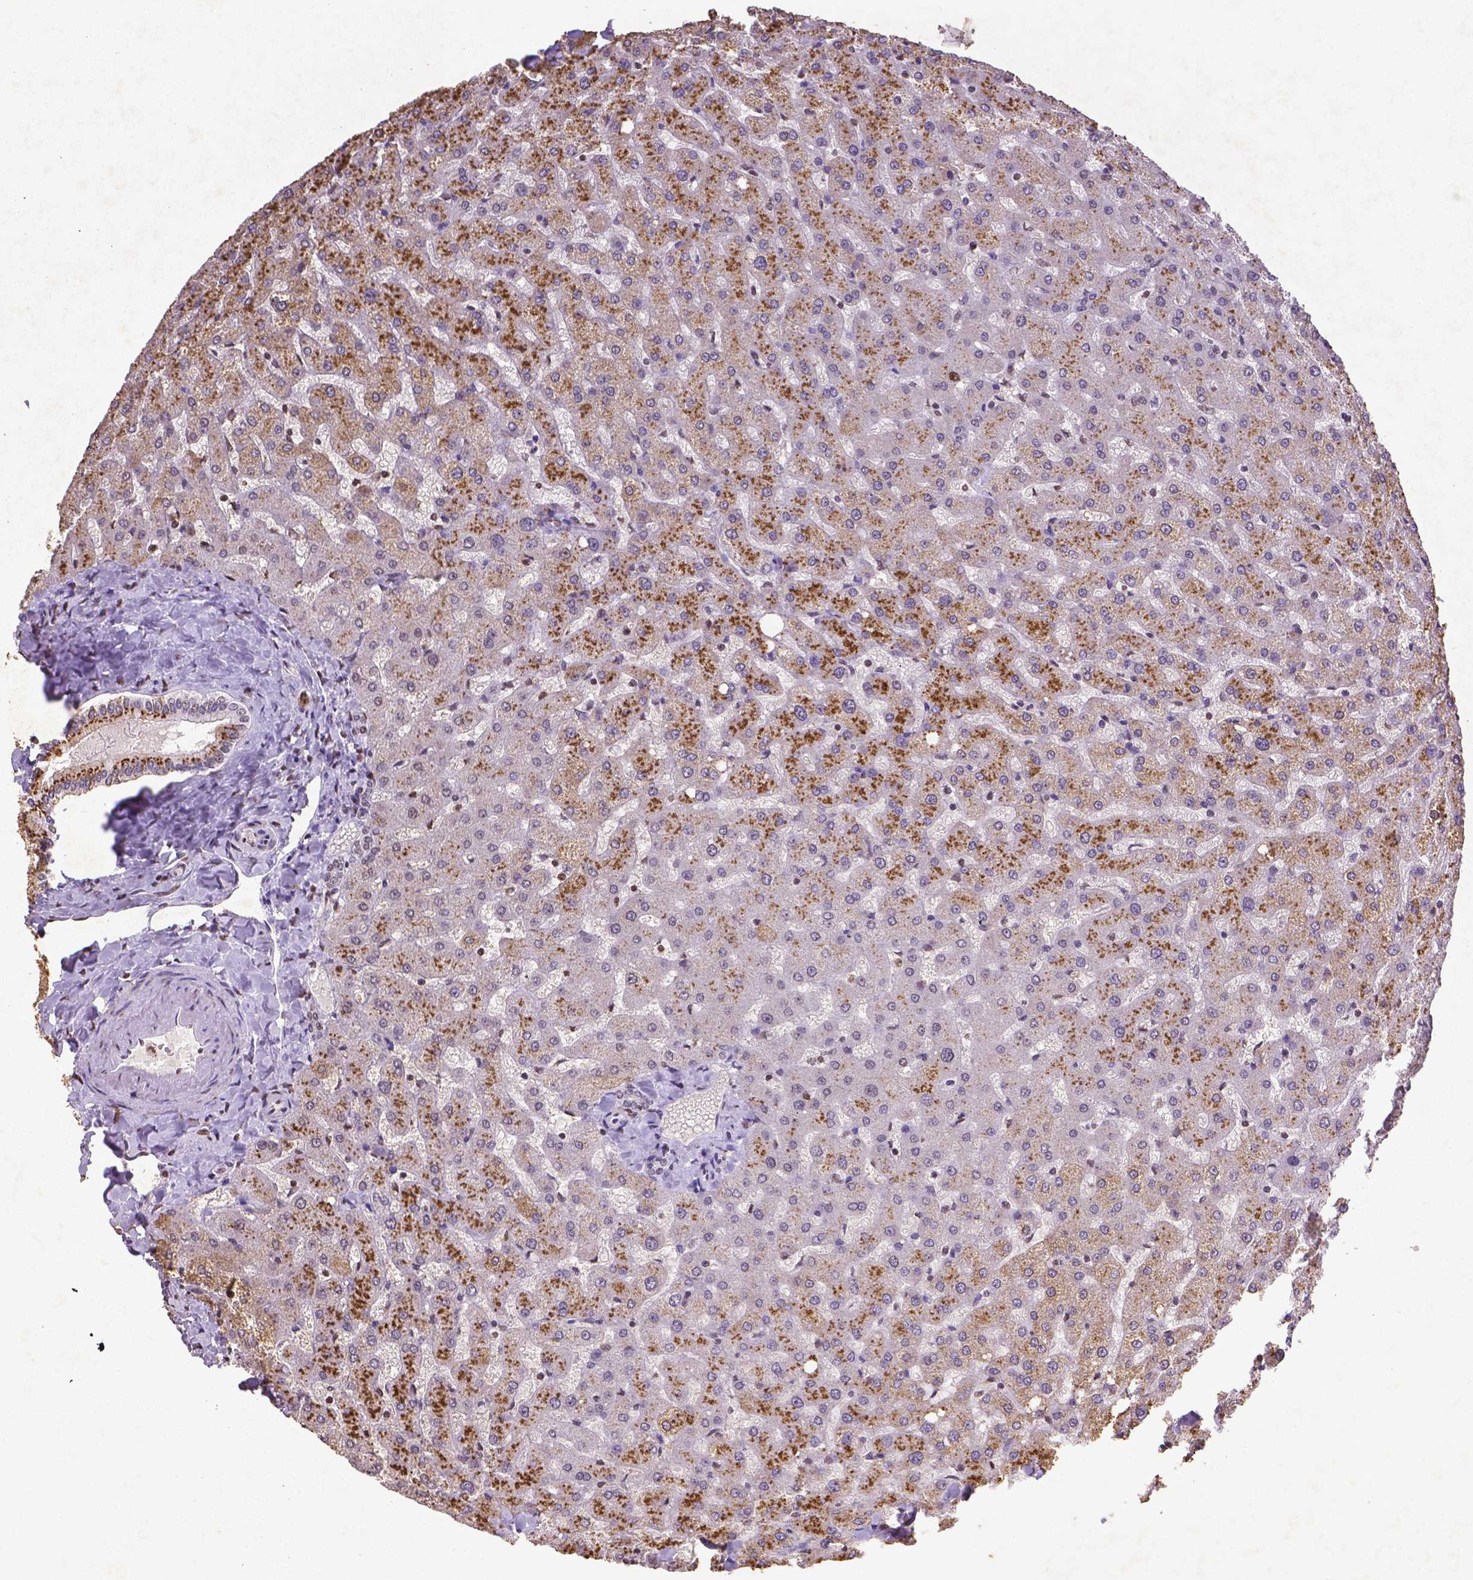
{"staining": {"intensity": "strong", "quantity": "25%-75%", "location": "cytoplasmic/membranous"}, "tissue": "liver", "cell_type": "Cholangiocytes", "image_type": "normal", "snomed": [{"axis": "morphology", "description": "Normal tissue, NOS"}, {"axis": "topography", "description": "Liver"}], "caption": "Immunohistochemistry image of unremarkable liver: liver stained using immunohistochemistry (IHC) displays high levels of strong protein expression localized specifically in the cytoplasmic/membranous of cholangiocytes, appearing as a cytoplasmic/membranous brown color.", "gene": "CDKN1A", "patient": {"sex": "female", "age": 50}}